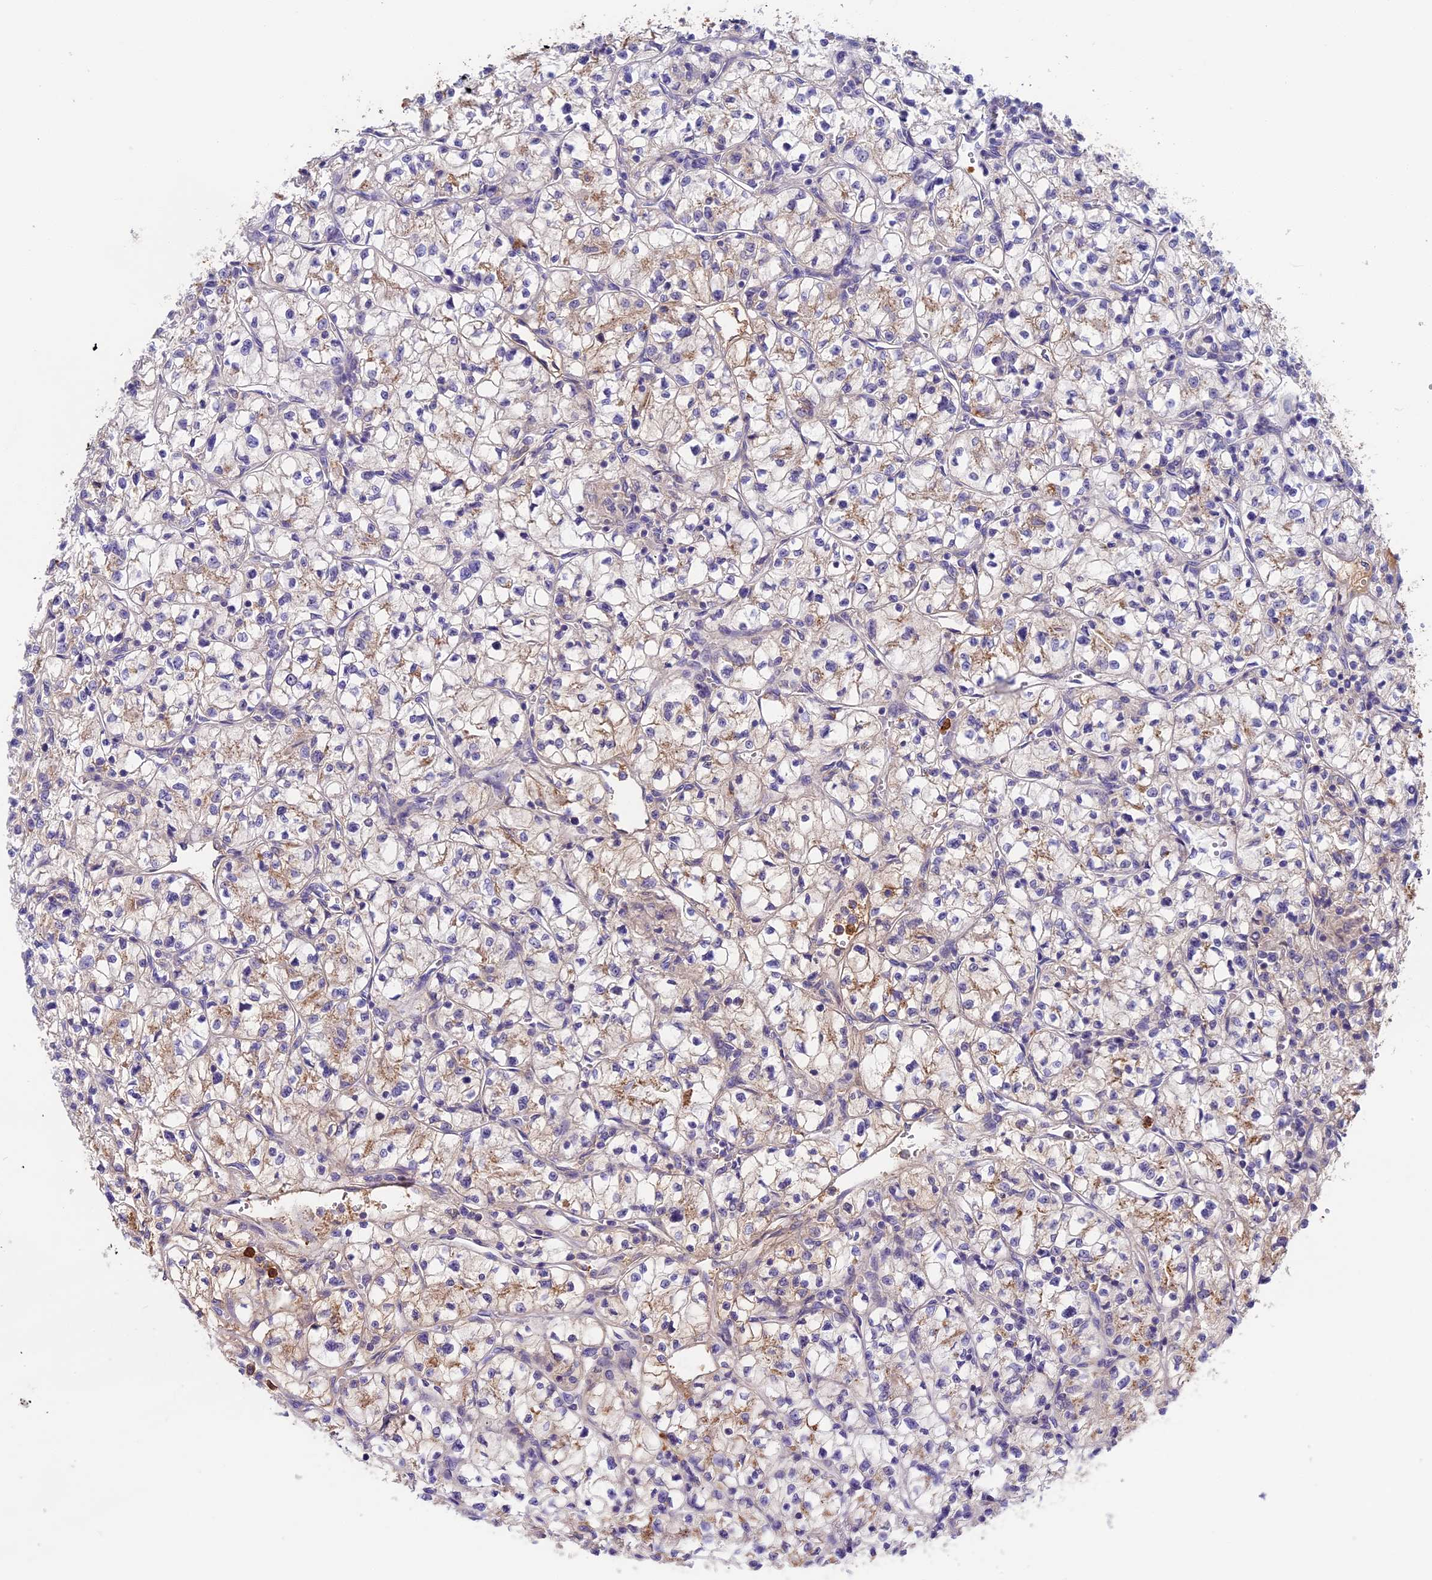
{"staining": {"intensity": "weak", "quantity": "25%-75%", "location": "cytoplasmic/membranous"}, "tissue": "renal cancer", "cell_type": "Tumor cells", "image_type": "cancer", "snomed": [{"axis": "morphology", "description": "Adenocarcinoma, NOS"}, {"axis": "topography", "description": "Kidney"}], "caption": "Immunohistochemistry (IHC) of human adenocarcinoma (renal) shows low levels of weak cytoplasmic/membranous staining in approximately 25%-75% of tumor cells.", "gene": "ADGRD1", "patient": {"sex": "female", "age": 64}}